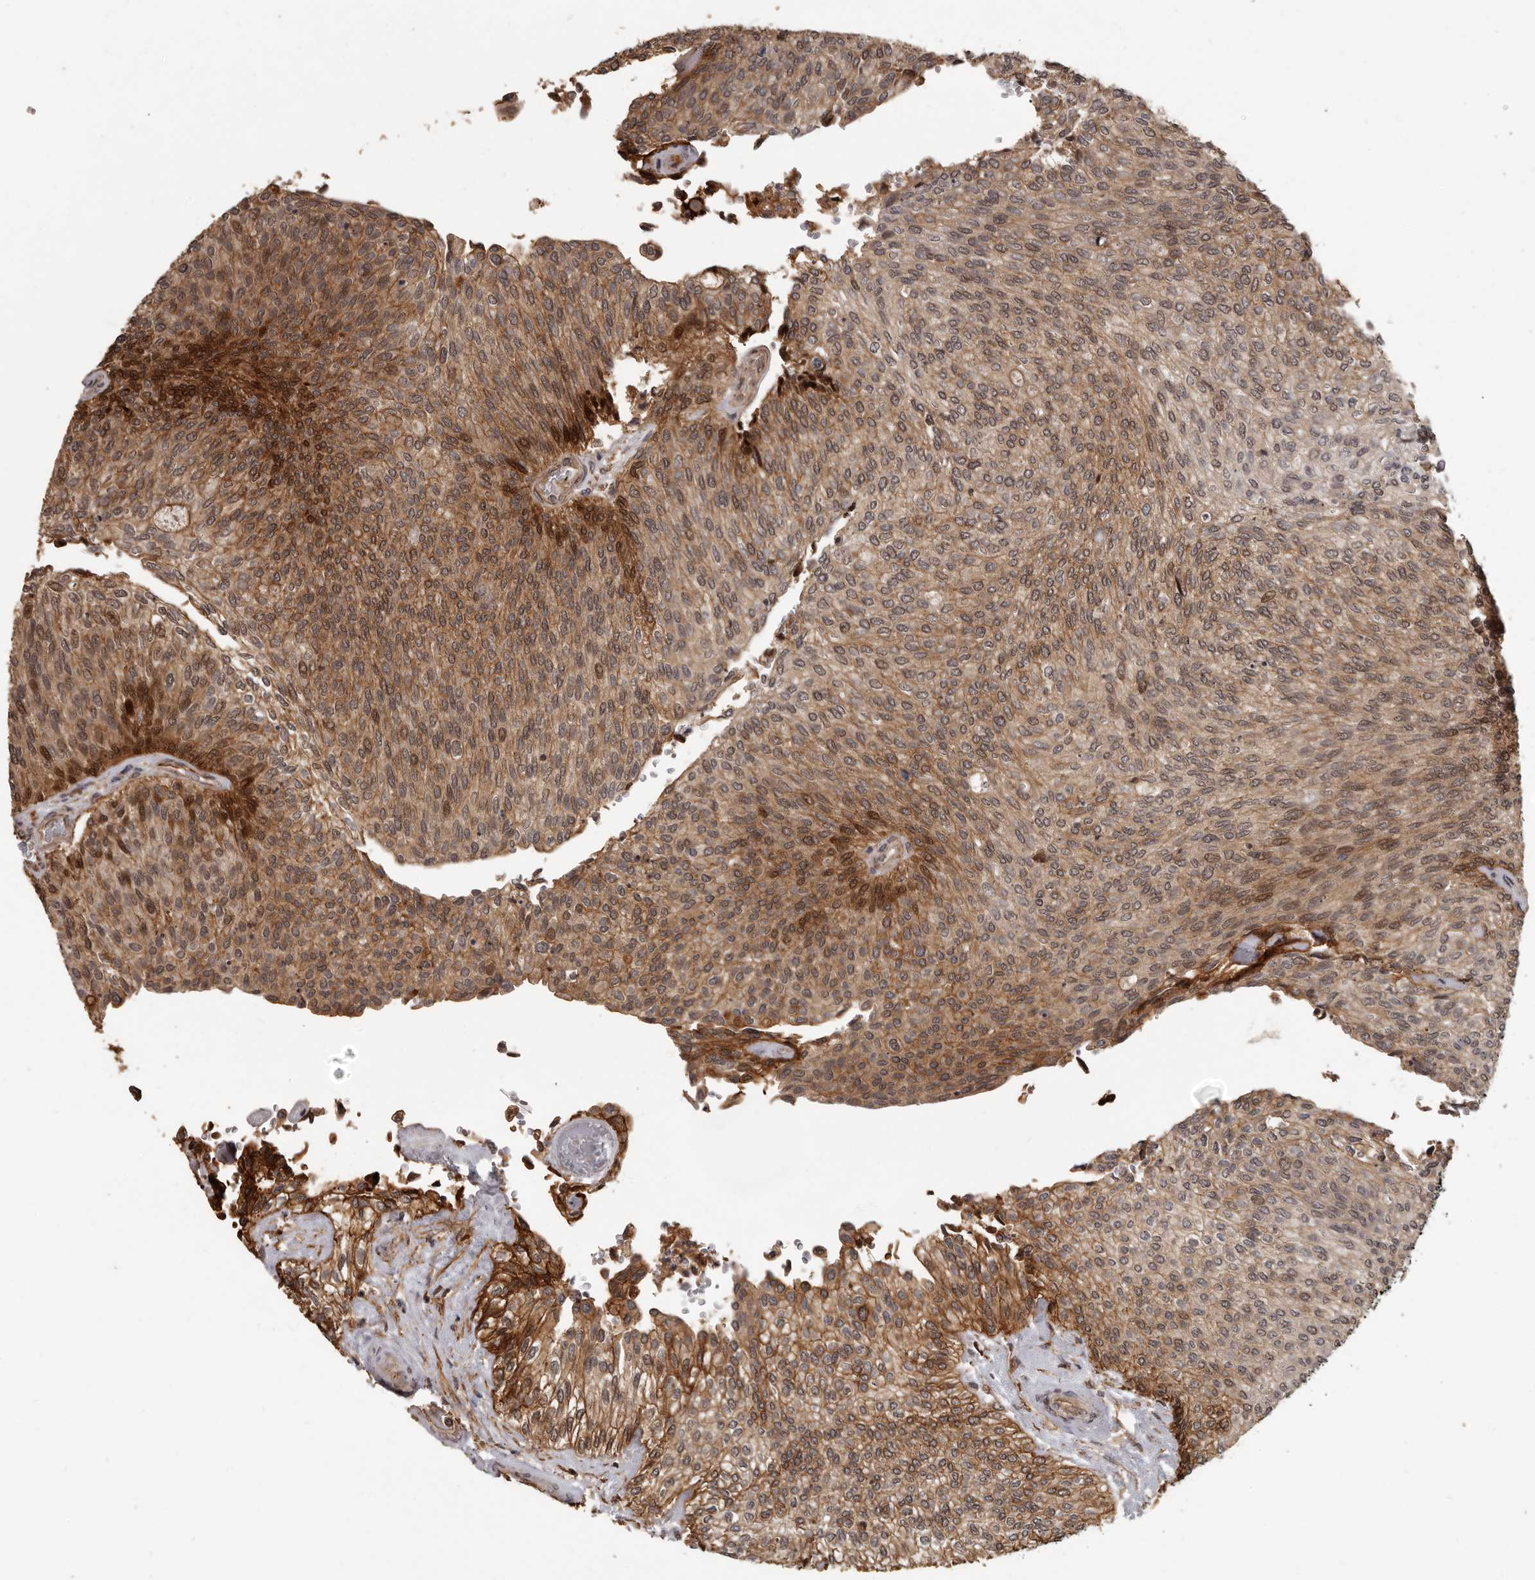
{"staining": {"intensity": "strong", "quantity": "<25%", "location": "cytoplasmic/membranous,nuclear"}, "tissue": "urothelial cancer", "cell_type": "Tumor cells", "image_type": "cancer", "snomed": [{"axis": "morphology", "description": "Urothelial carcinoma, Low grade"}, {"axis": "topography", "description": "Urinary bladder"}], "caption": "Brown immunohistochemical staining in low-grade urothelial carcinoma reveals strong cytoplasmic/membranous and nuclear expression in about <25% of tumor cells.", "gene": "SLITRK6", "patient": {"sex": "female", "age": 79}}